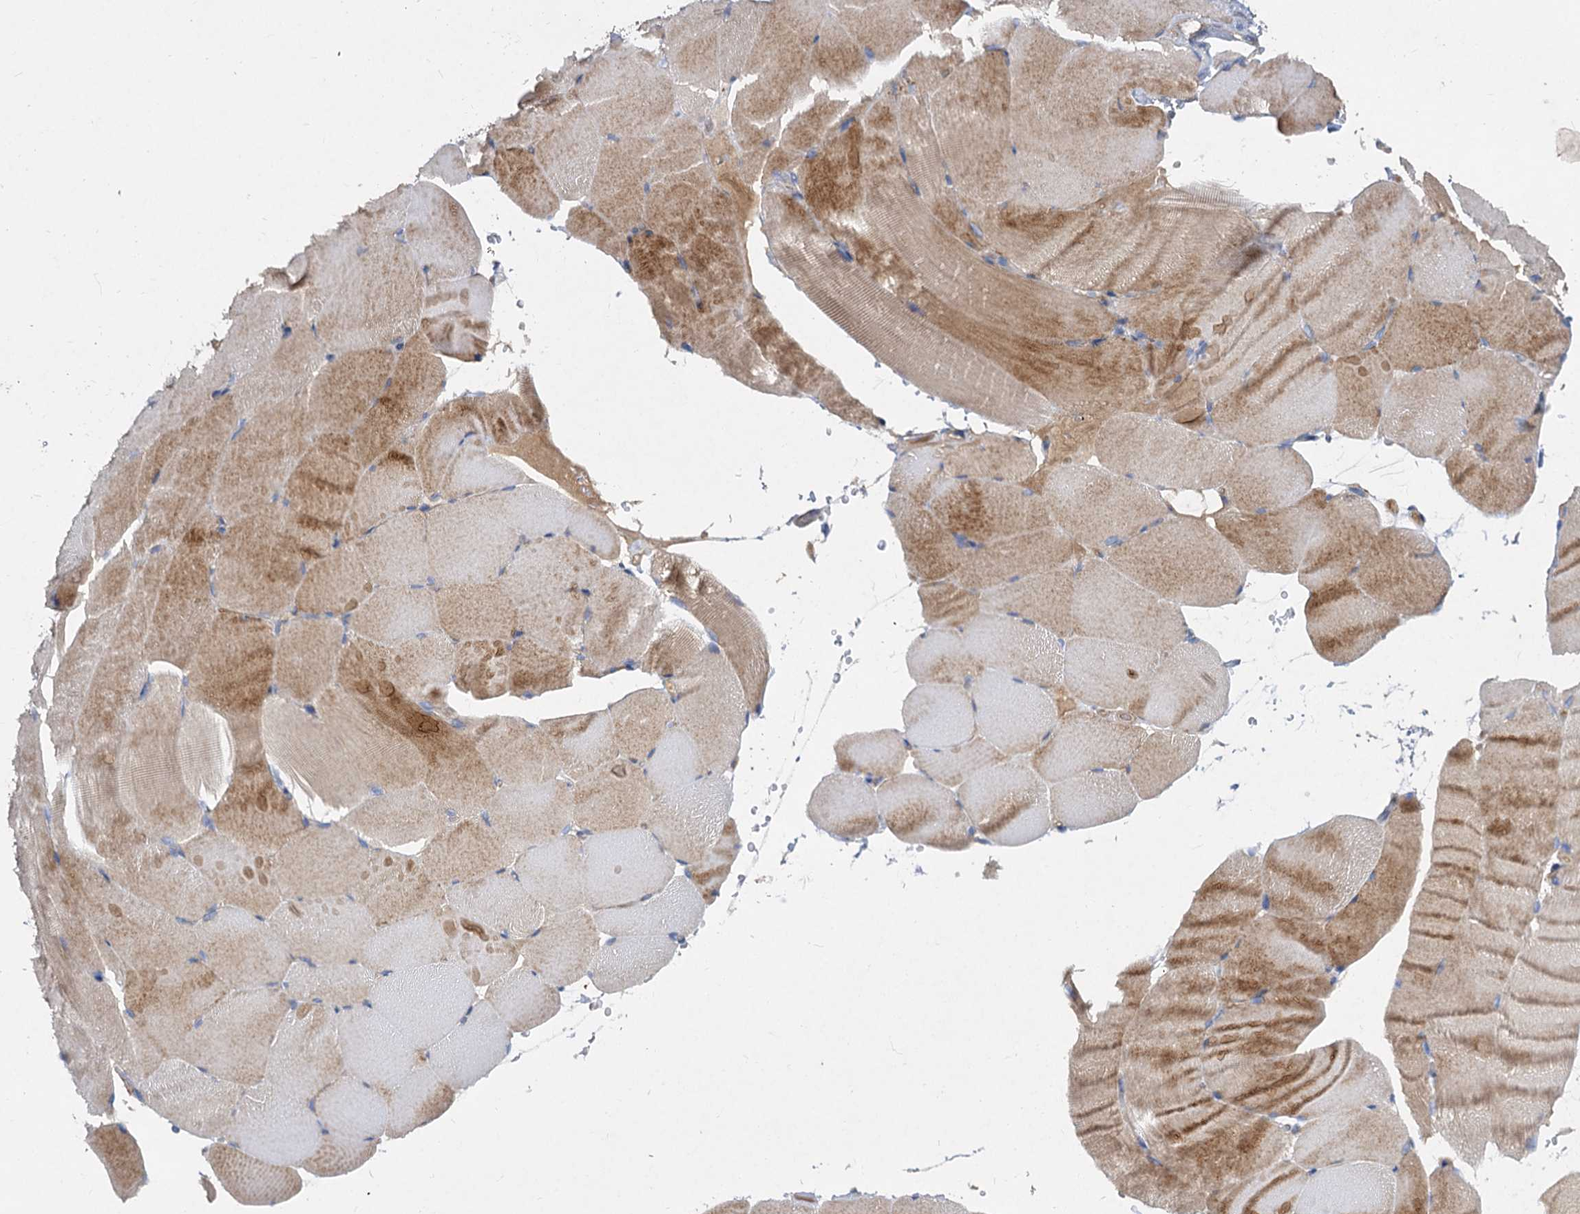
{"staining": {"intensity": "moderate", "quantity": "25%-75%", "location": "cytoplasmic/membranous"}, "tissue": "skeletal muscle", "cell_type": "Myocytes", "image_type": "normal", "snomed": [{"axis": "morphology", "description": "Normal tissue, NOS"}, {"axis": "topography", "description": "Skeletal muscle"}, {"axis": "topography", "description": "Parathyroid gland"}], "caption": "High-power microscopy captured an immunohistochemistry histopathology image of unremarkable skeletal muscle, revealing moderate cytoplasmic/membranous staining in about 25%-75% of myocytes. (DAB (3,3'-diaminobenzidine) IHC, brown staining for protein, blue staining for nuclei).", "gene": "ALKBH7", "patient": {"sex": "female", "age": 37}}